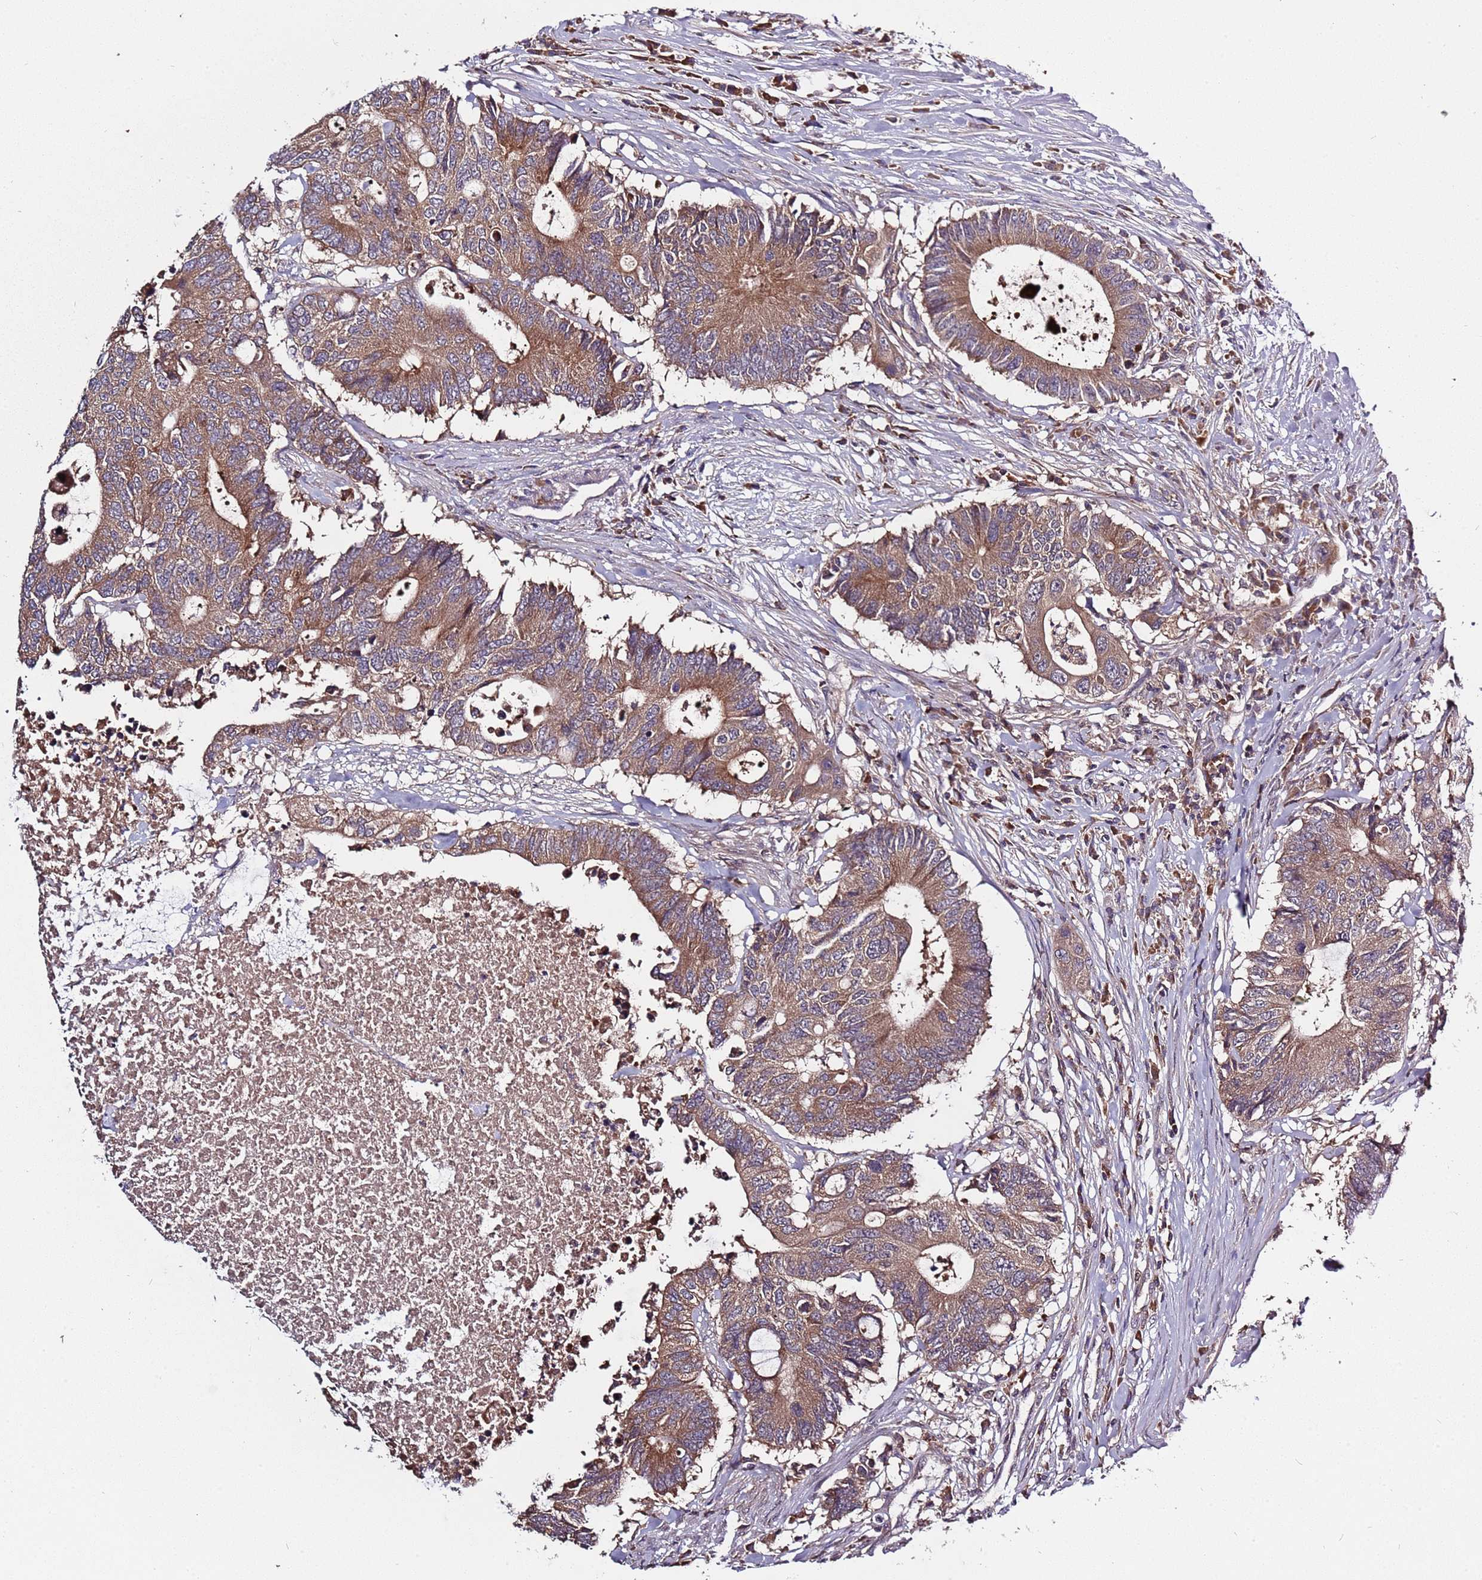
{"staining": {"intensity": "moderate", "quantity": ">75%", "location": "cytoplasmic/membranous"}, "tissue": "colorectal cancer", "cell_type": "Tumor cells", "image_type": "cancer", "snomed": [{"axis": "morphology", "description": "Adenocarcinoma, NOS"}, {"axis": "topography", "description": "Colon"}], "caption": "DAB immunohistochemical staining of human colorectal cancer shows moderate cytoplasmic/membranous protein staining in approximately >75% of tumor cells. (Brightfield microscopy of DAB IHC at high magnification).", "gene": "USP32", "patient": {"sex": "male", "age": 71}}